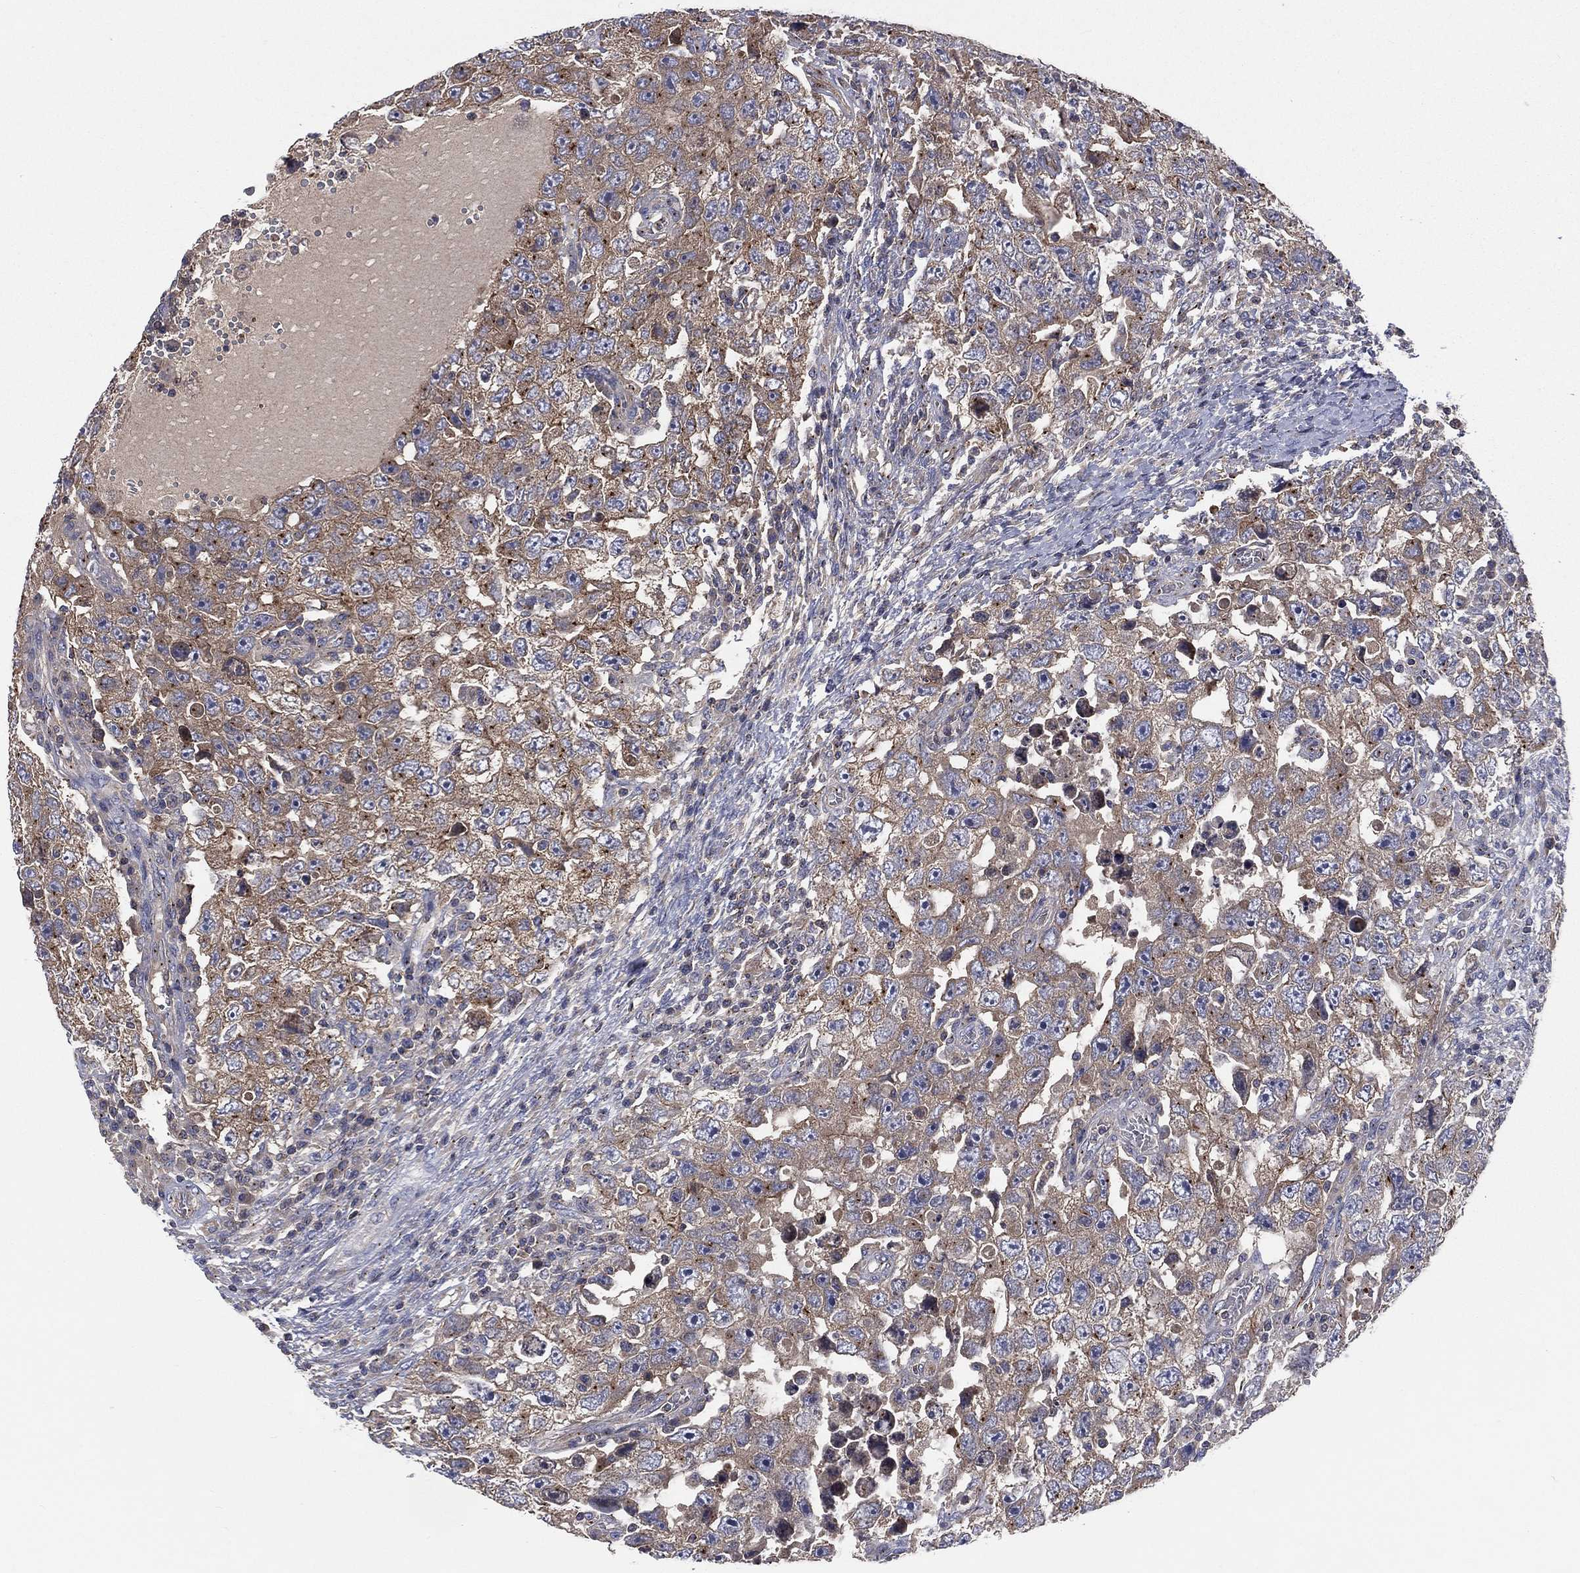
{"staining": {"intensity": "moderate", "quantity": ">75%", "location": "cytoplasmic/membranous"}, "tissue": "testis cancer", "cell_type": "Tumor cells", "image_type": "cancer", "snomed": [{"axis": "morphology", "description": "Carcinoma, Embryonal, NOS"}, {"axis": "topography", "description": "Testis"}], "caption": "Moderate cytoplasmic/membranous staining for a protein is present in about >75% of tumor cells of testis embryonal carcinoma using IHC.", "gene": "CROCC", "patient": {"sex": "male", "age": 26}}